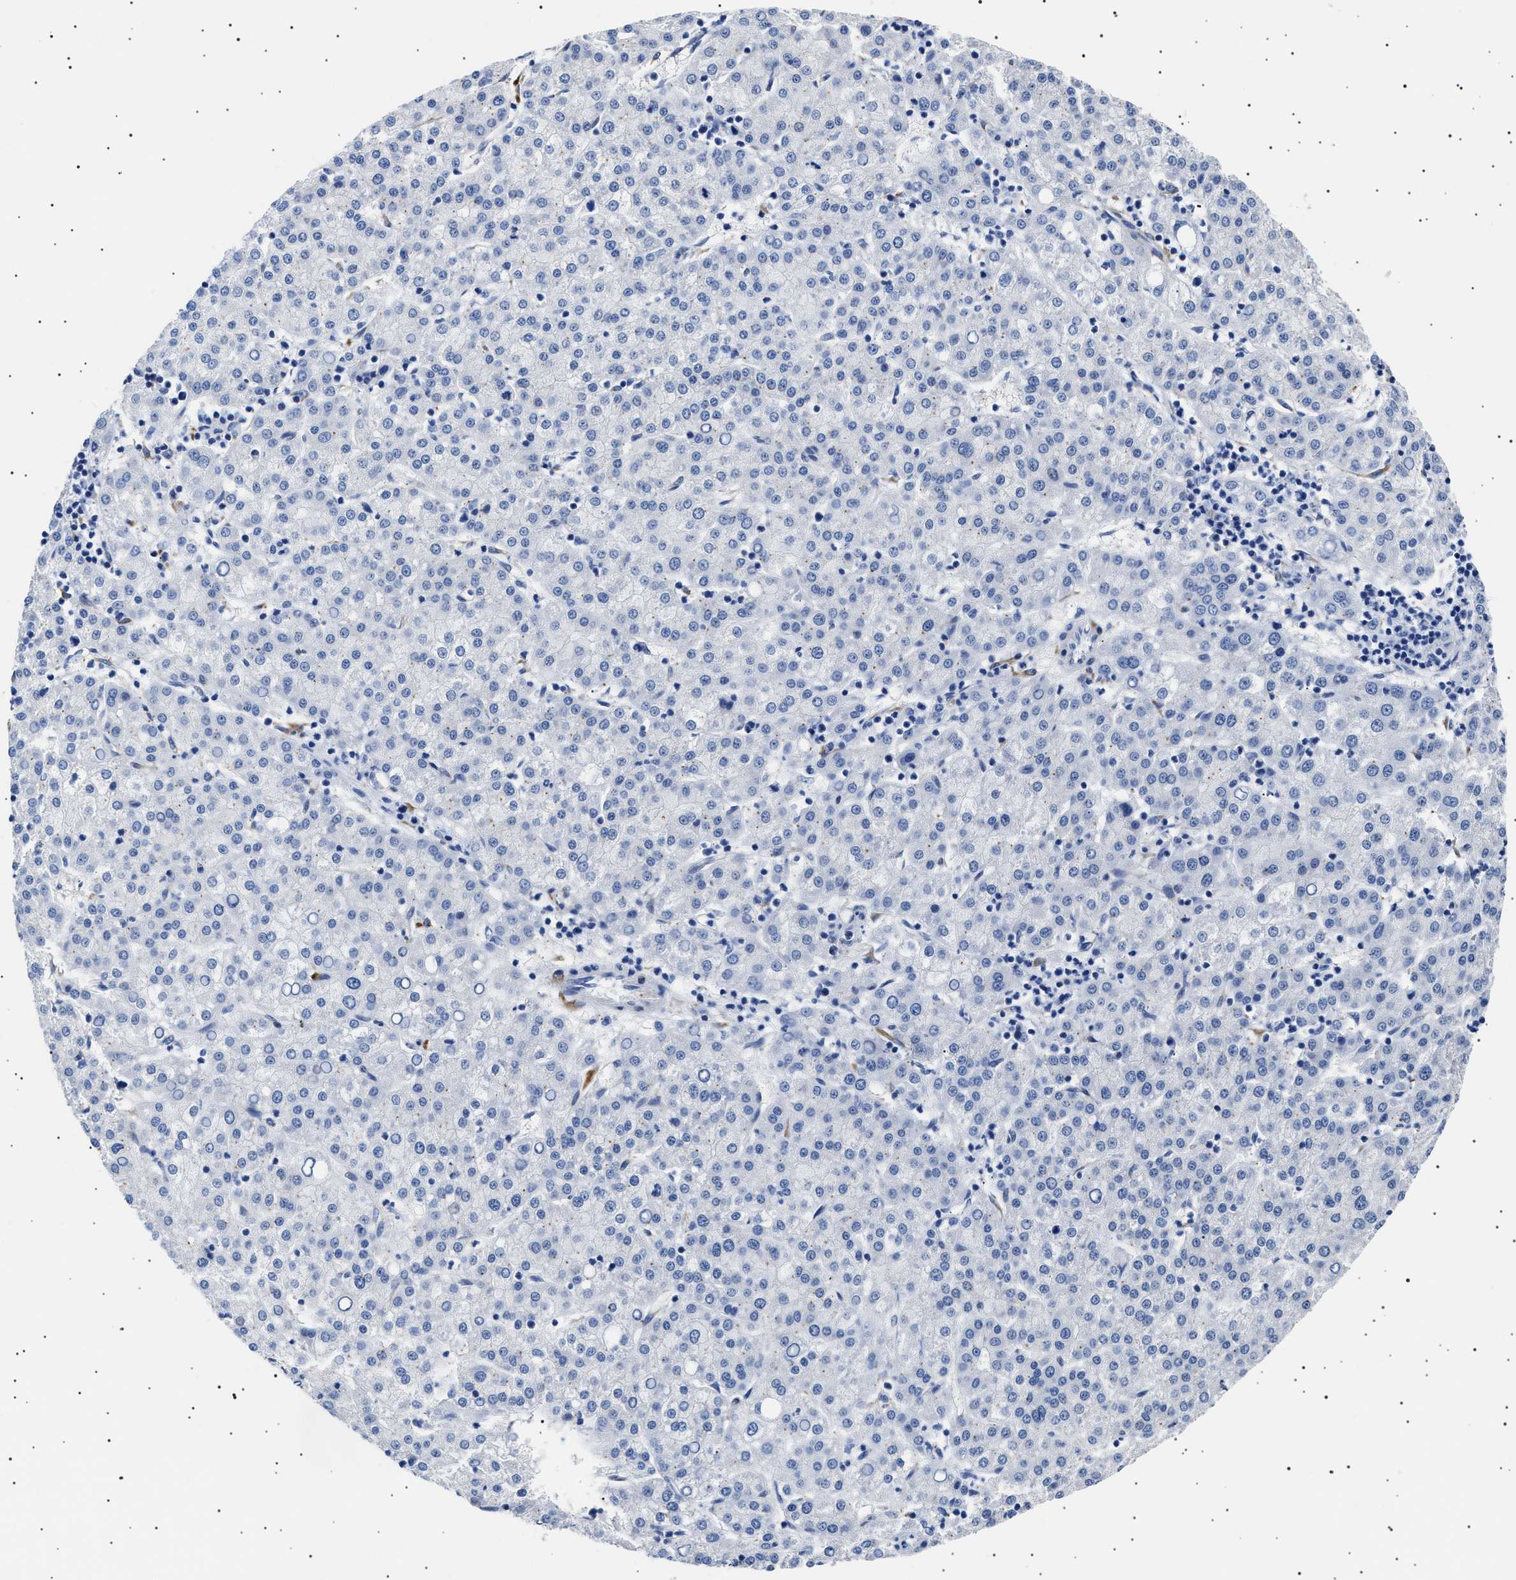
{"staining": {"intensity": "negative", "quantity": "none", "location": "none"}, "tissue": "liver cancer", "cell_type": "Tumor cells", "image_type": "cancer", "snomed": [{"axis": "morphology", "description": "Carcinoma, Hepatocellular, NOS"}, {"axis": "topography", "description": "Liver"}], "caption": "An image of human liver cancer (hepatocellular carcinoma) is negative for staining in tumor cells.", "gene": "HEMGN", "patient": {"sex": "female", "age": 58}}